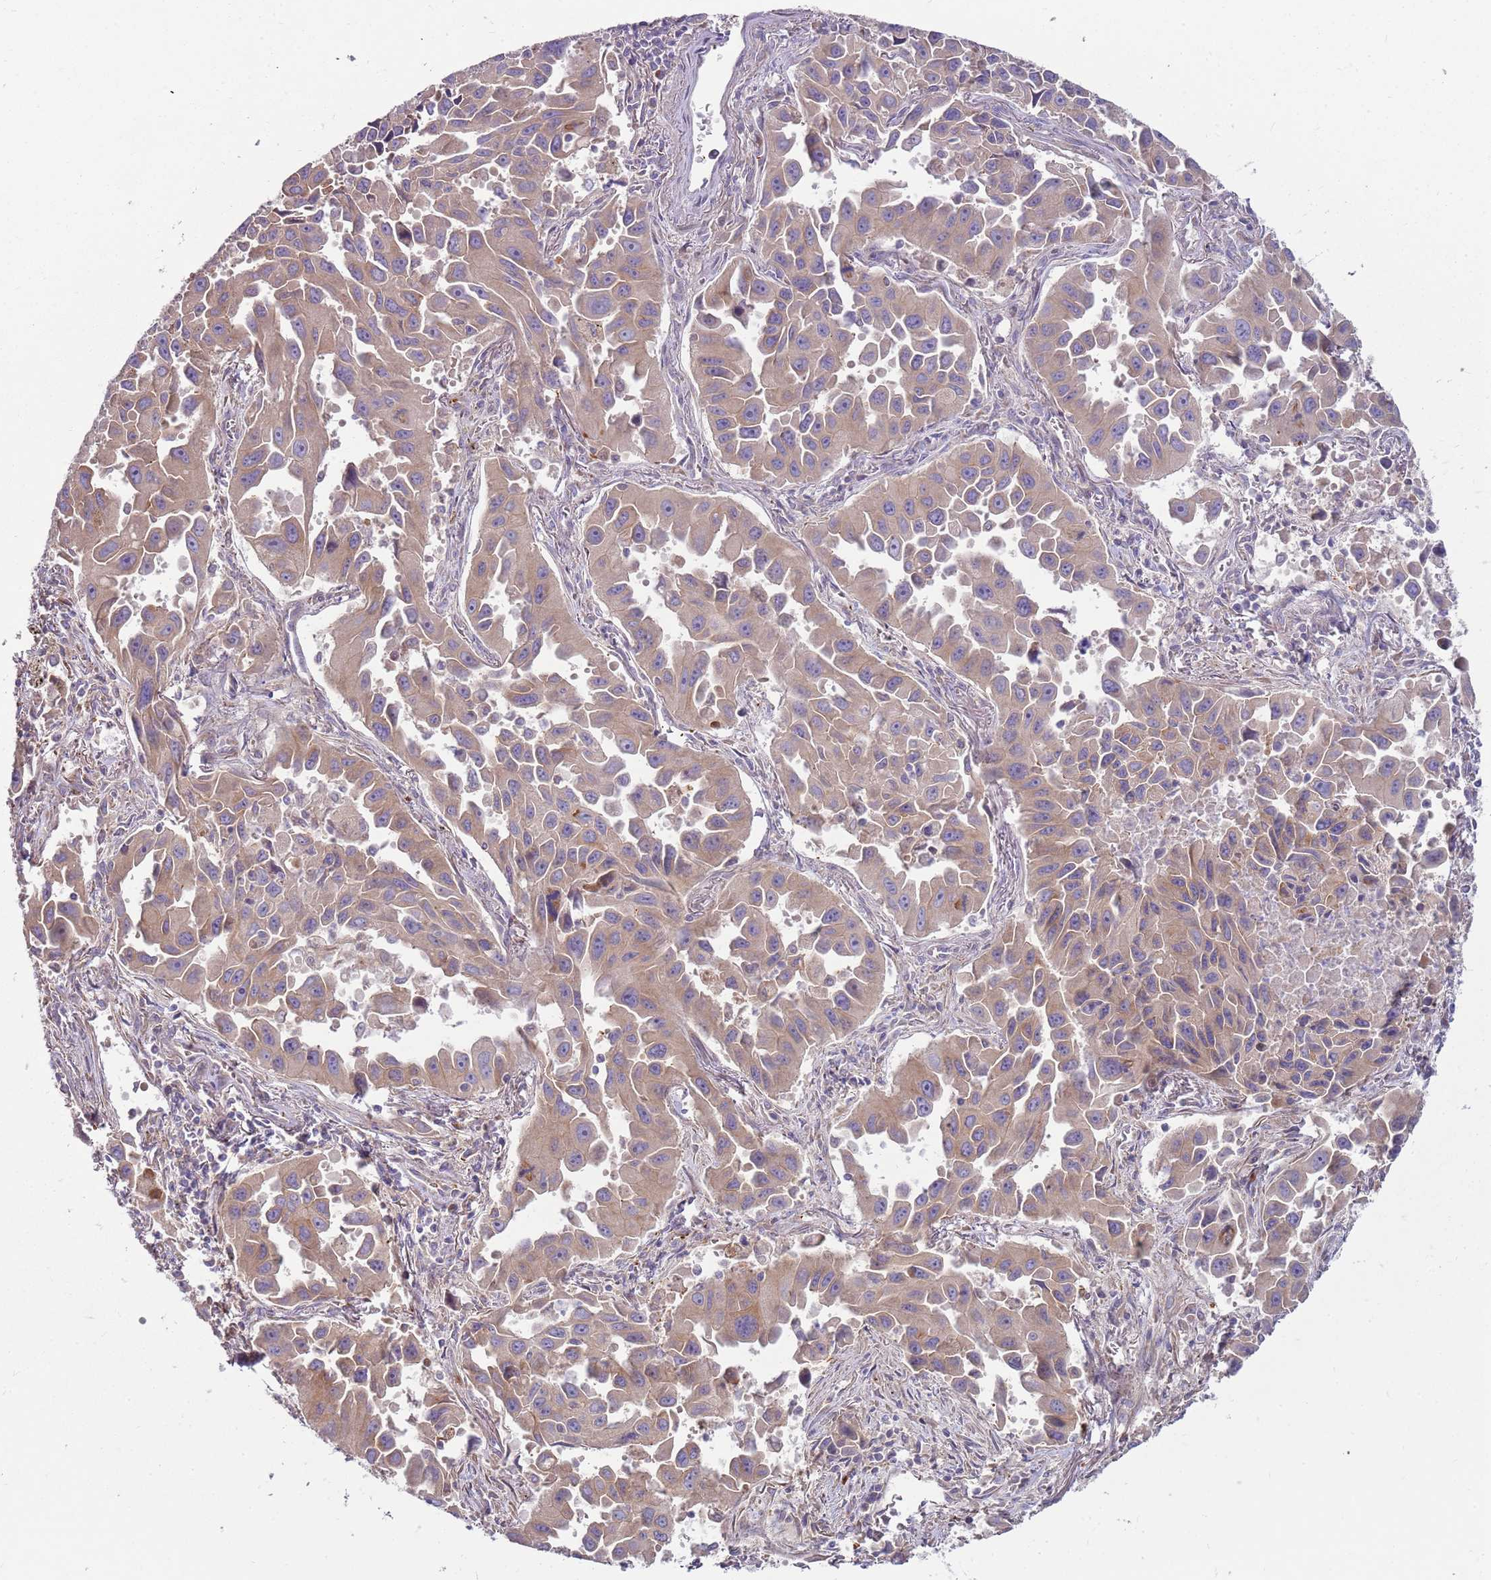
{"staining": {"intensity": "moderate", "quantity": ">75%", "location": "cytoplasmic/membranous"}, "tissue": "lung cancer", "cell_type": "Tumor cells", "image_type": "cancer", "snomed": [{"axis": "morphology", "description": "Adenocarcinoma, NOS"}, {"axis": "topography", "description": "Lung"}], "caption": "Tumor cells show medium levels of moderate cytoplasmic/membranous staining in approximately >75% of cells in human adenocarcinoma (lung).", "gene": "EMC1", "patient": {"sex": "male", "age": 66}}